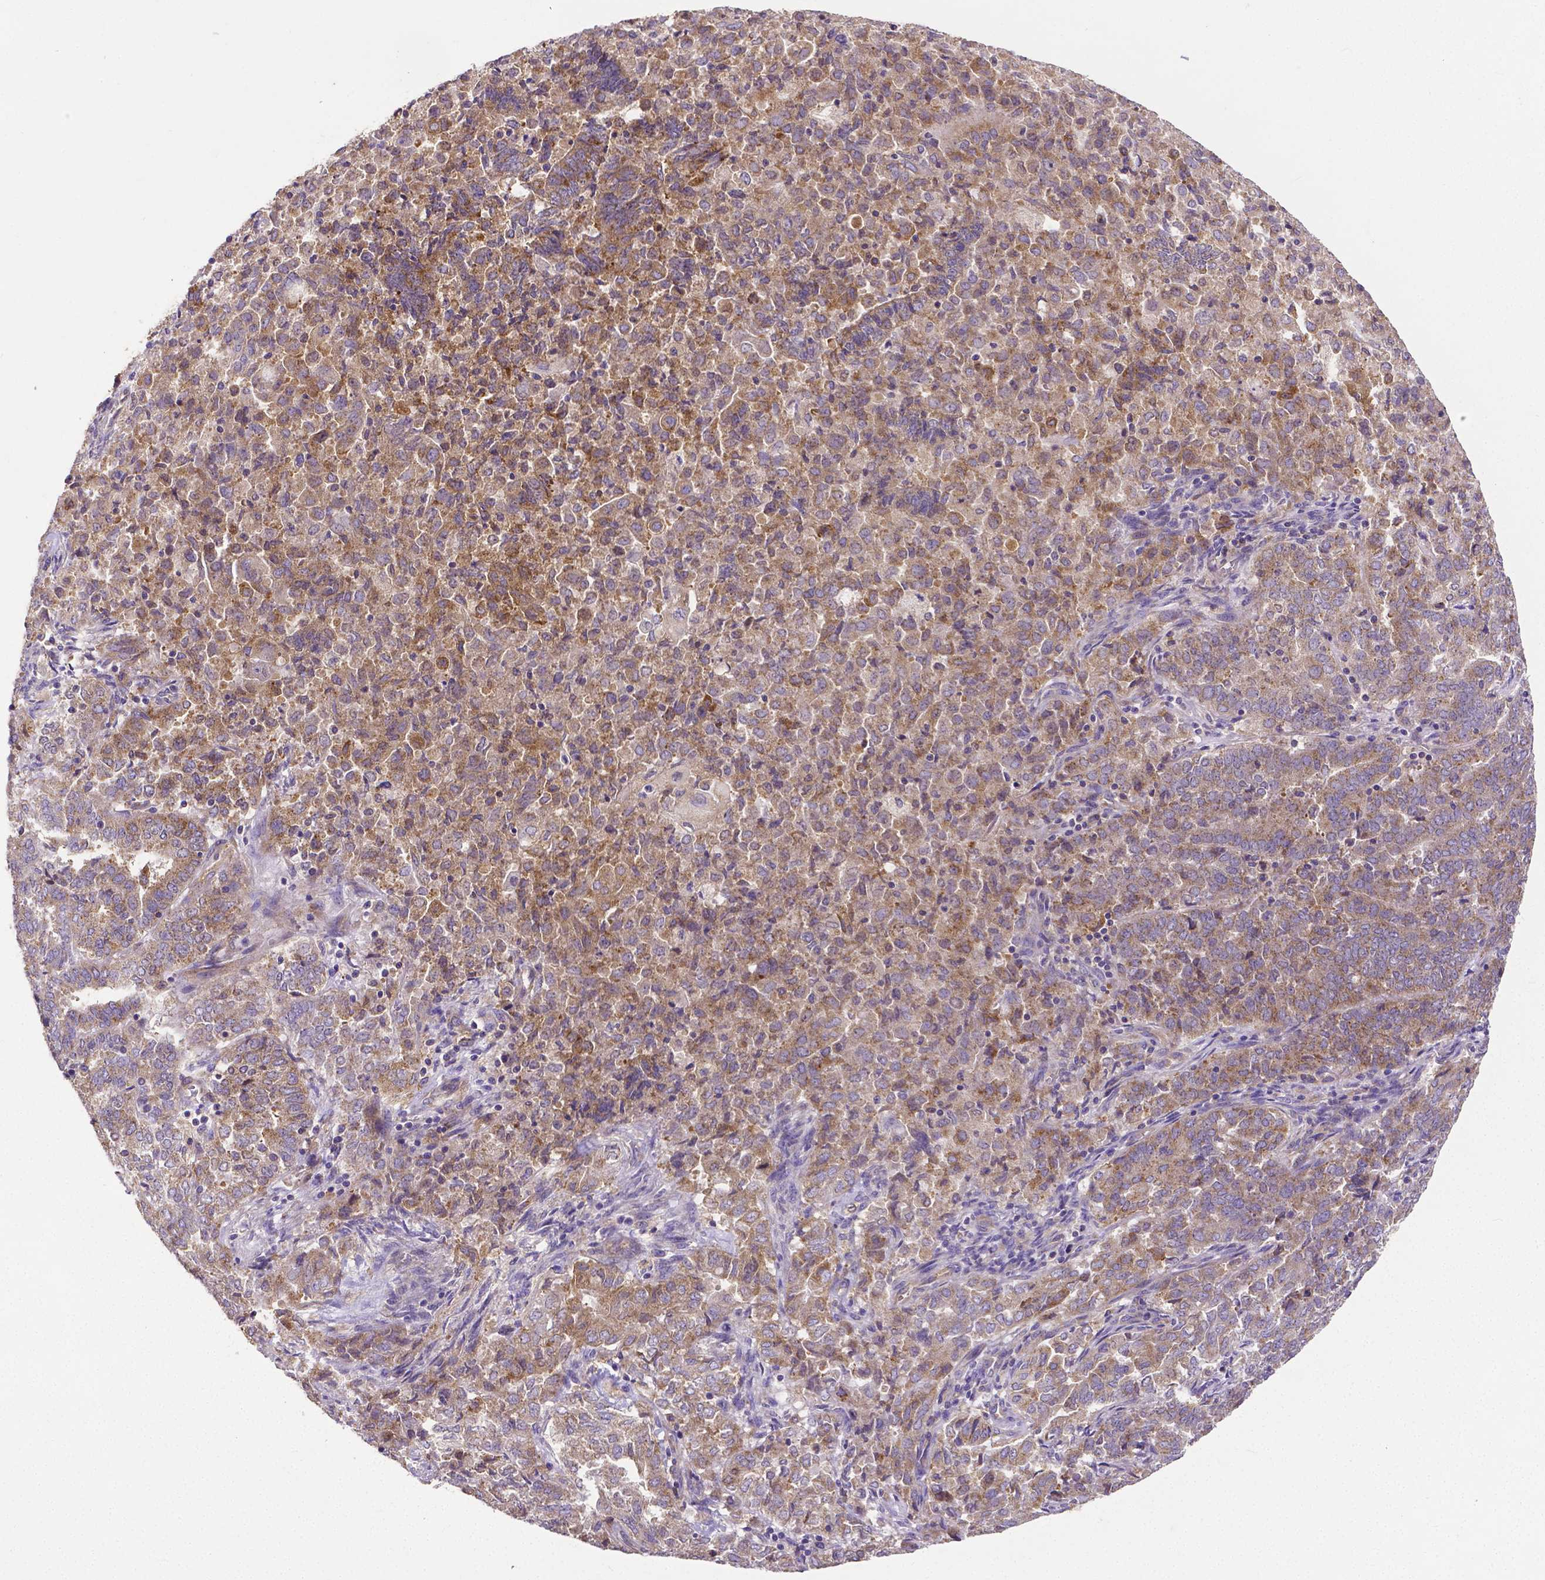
{"staining": {"intensity": "weak", "quantity": ">75%", "location": "cytoplasmic/membranous"}, "tissue": "endometrial cancer", "cell_type": "Tumor cells", "image_type": "cancer", "snomed": [{"axis": "morphology", "description": "Adenocarcinoma, NOS"}, {"axis": "topography", "description": "Endometrium"}], "caption": "Immunohistochemical staining of endometrial adenocarcinoma demonstrates weak cytoplasmic/membranous protein staining in approximately >75% of tumor cells.", "gene": "DICER1", "patient": {"sex": "female", "age": 72}}